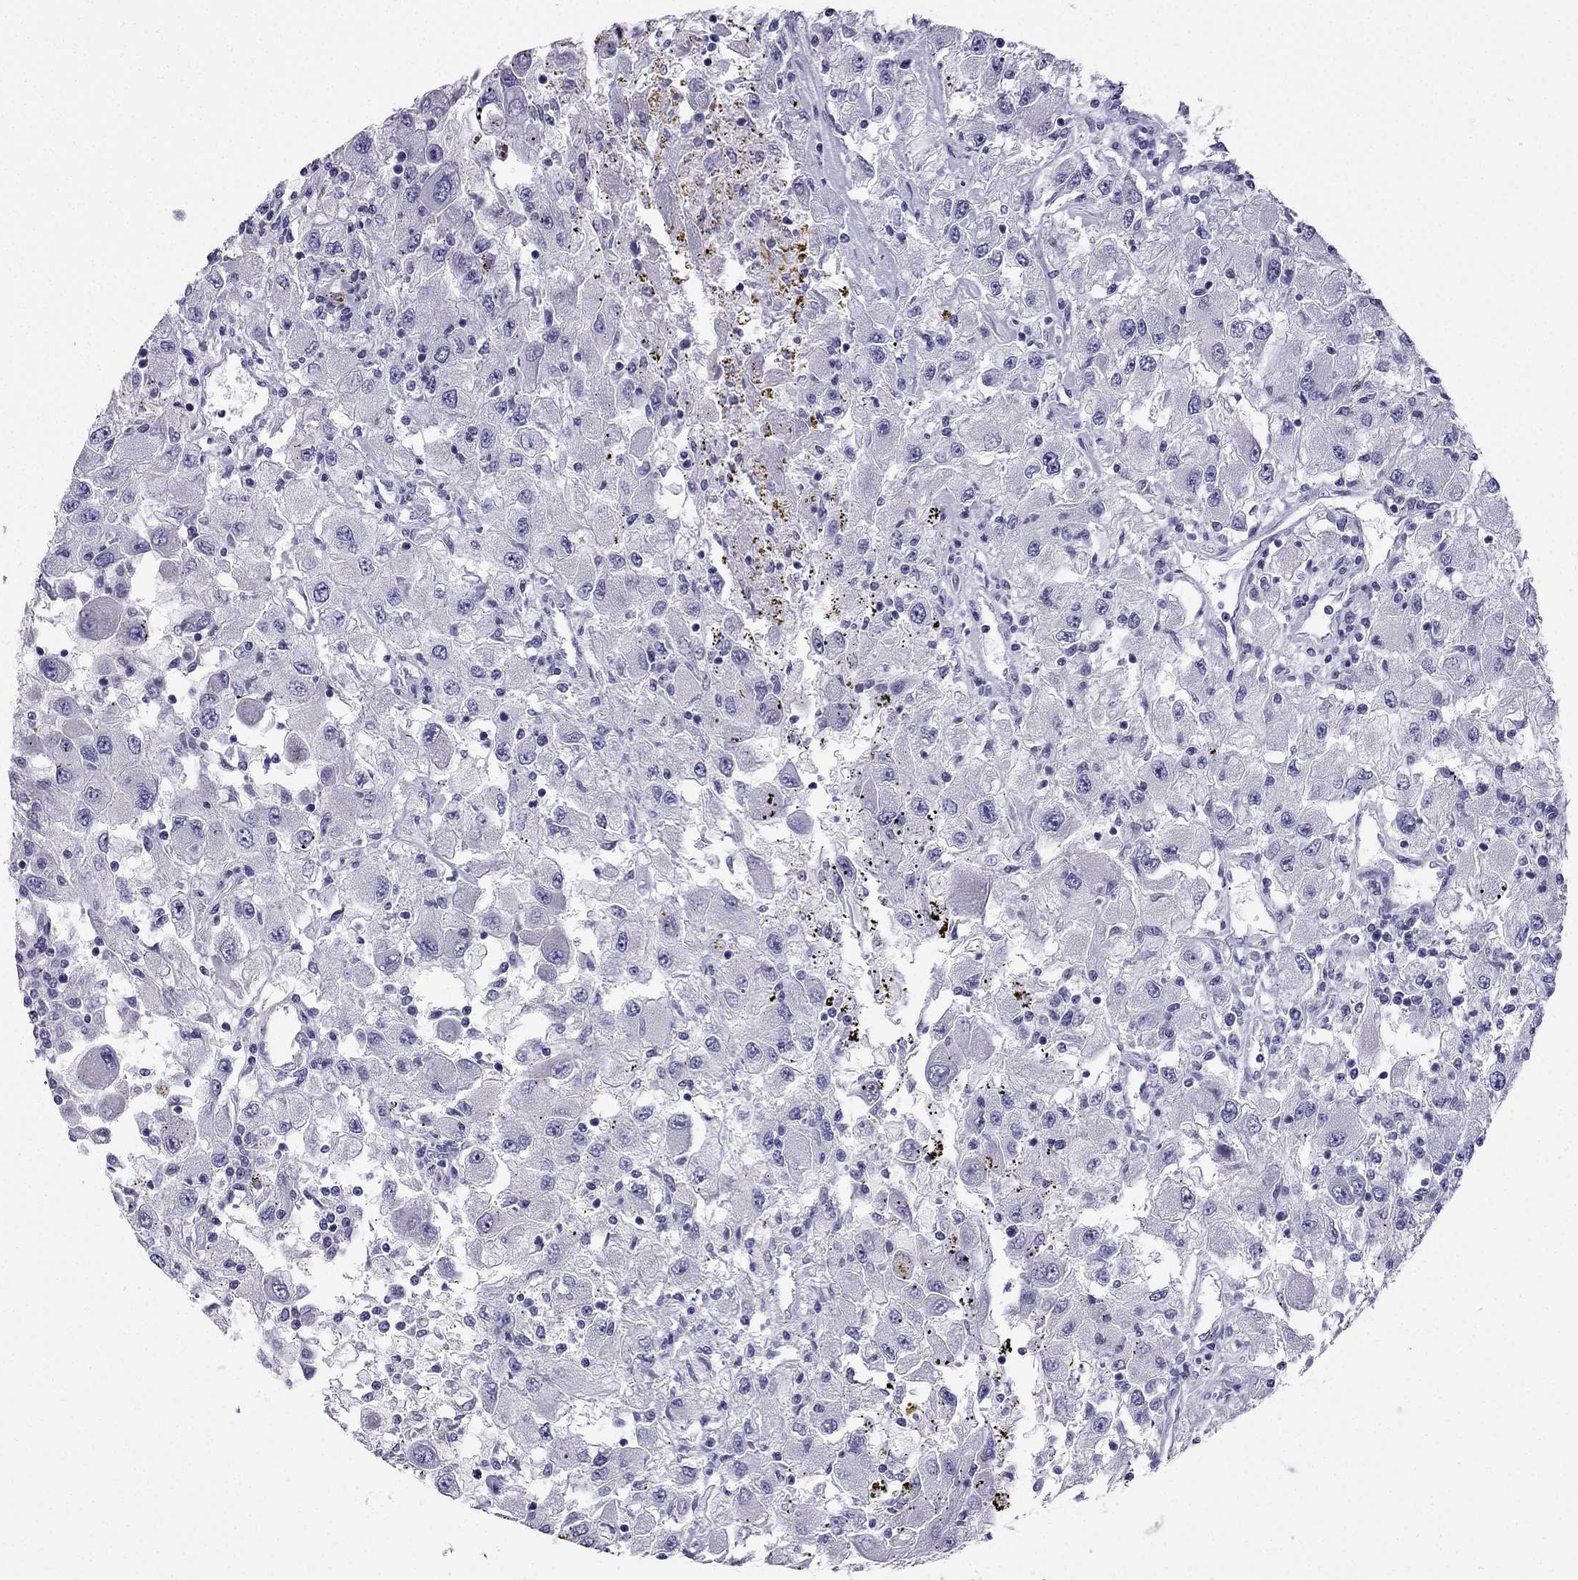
{"staining": {"intensity": "negative", "quantity": "none", "location": "none"}, "tissue": "renal cancer", "cell_type": "Tumor cells", "image_type": "cancer", "snomed": [{"axis": "morphology", "description": "Adenocarcinoma, NOS"}, {"axis": "topography", "description": "Kidney"}], "caption": "A high-resolution photomicrograph shows immunohistochemistry staining of adenocarcinoma (renal), which displays no significant expression in tumor cells. (DAB (3,3'-diaminobenzidine) IHC visualized using brightfield microscopy, high magnification).", "gene": "POM121L12", "patient": {"sex": "female", "age": 67}}